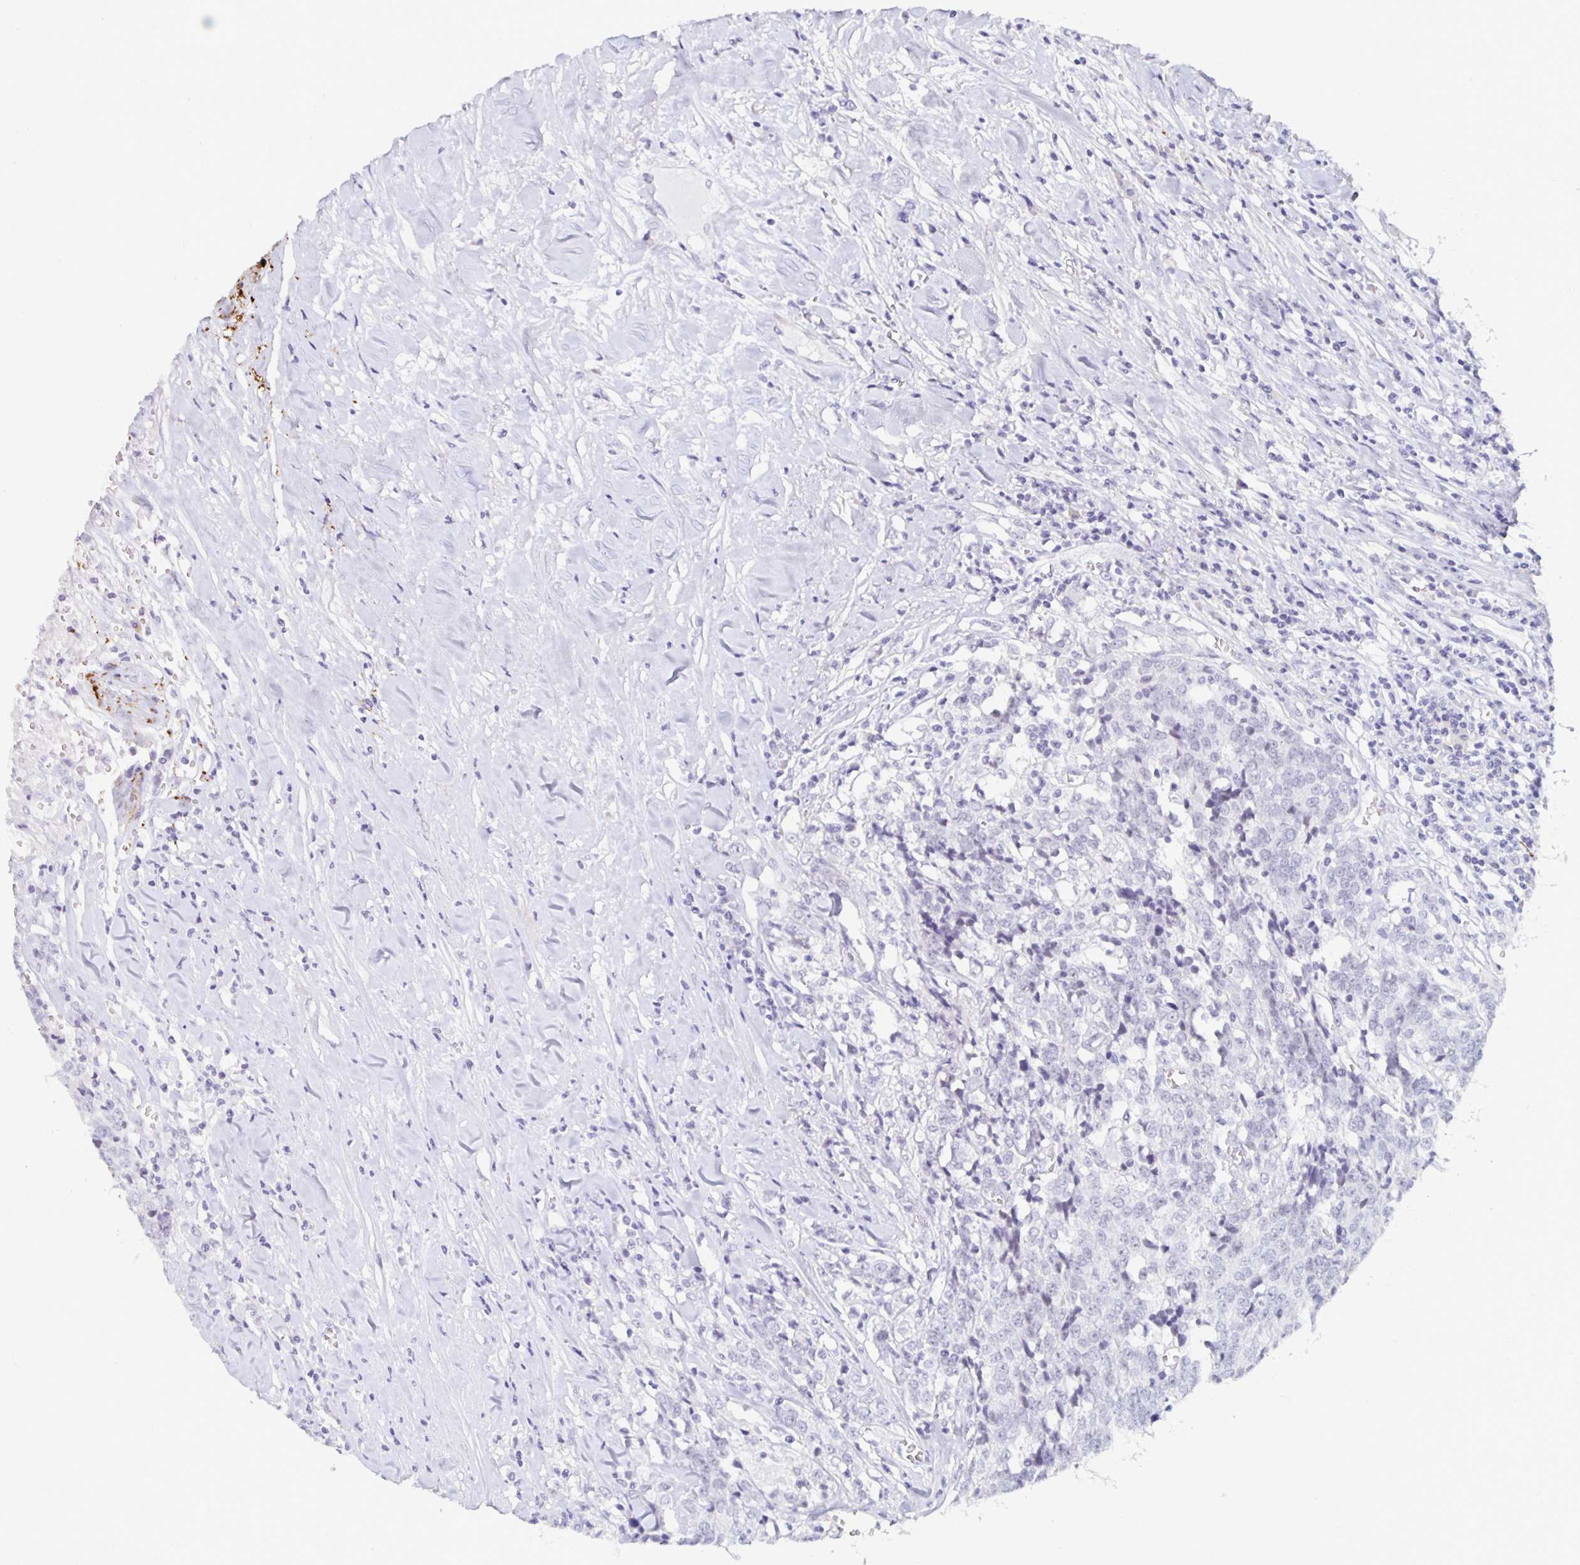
{"staining": {"intensity": "negative", "quantity": "none", "location": "none"}, "tissue": "prostate cancer", "cell_type": "Tumor cells", "image_type": "cancer", "snomed": [{"axis": "morphology", "description": "Adenocarcinoma, High grade"}, {"axis": "topography", "description": "Prostate and seminal vesicle, NOS"}], "caption": "Tumor cells are negative for brown protein staining in prostate high-grade adenocarcinoma.", "gene": "KCNQ2", "patient": {"sex": "male", "age": 60}}